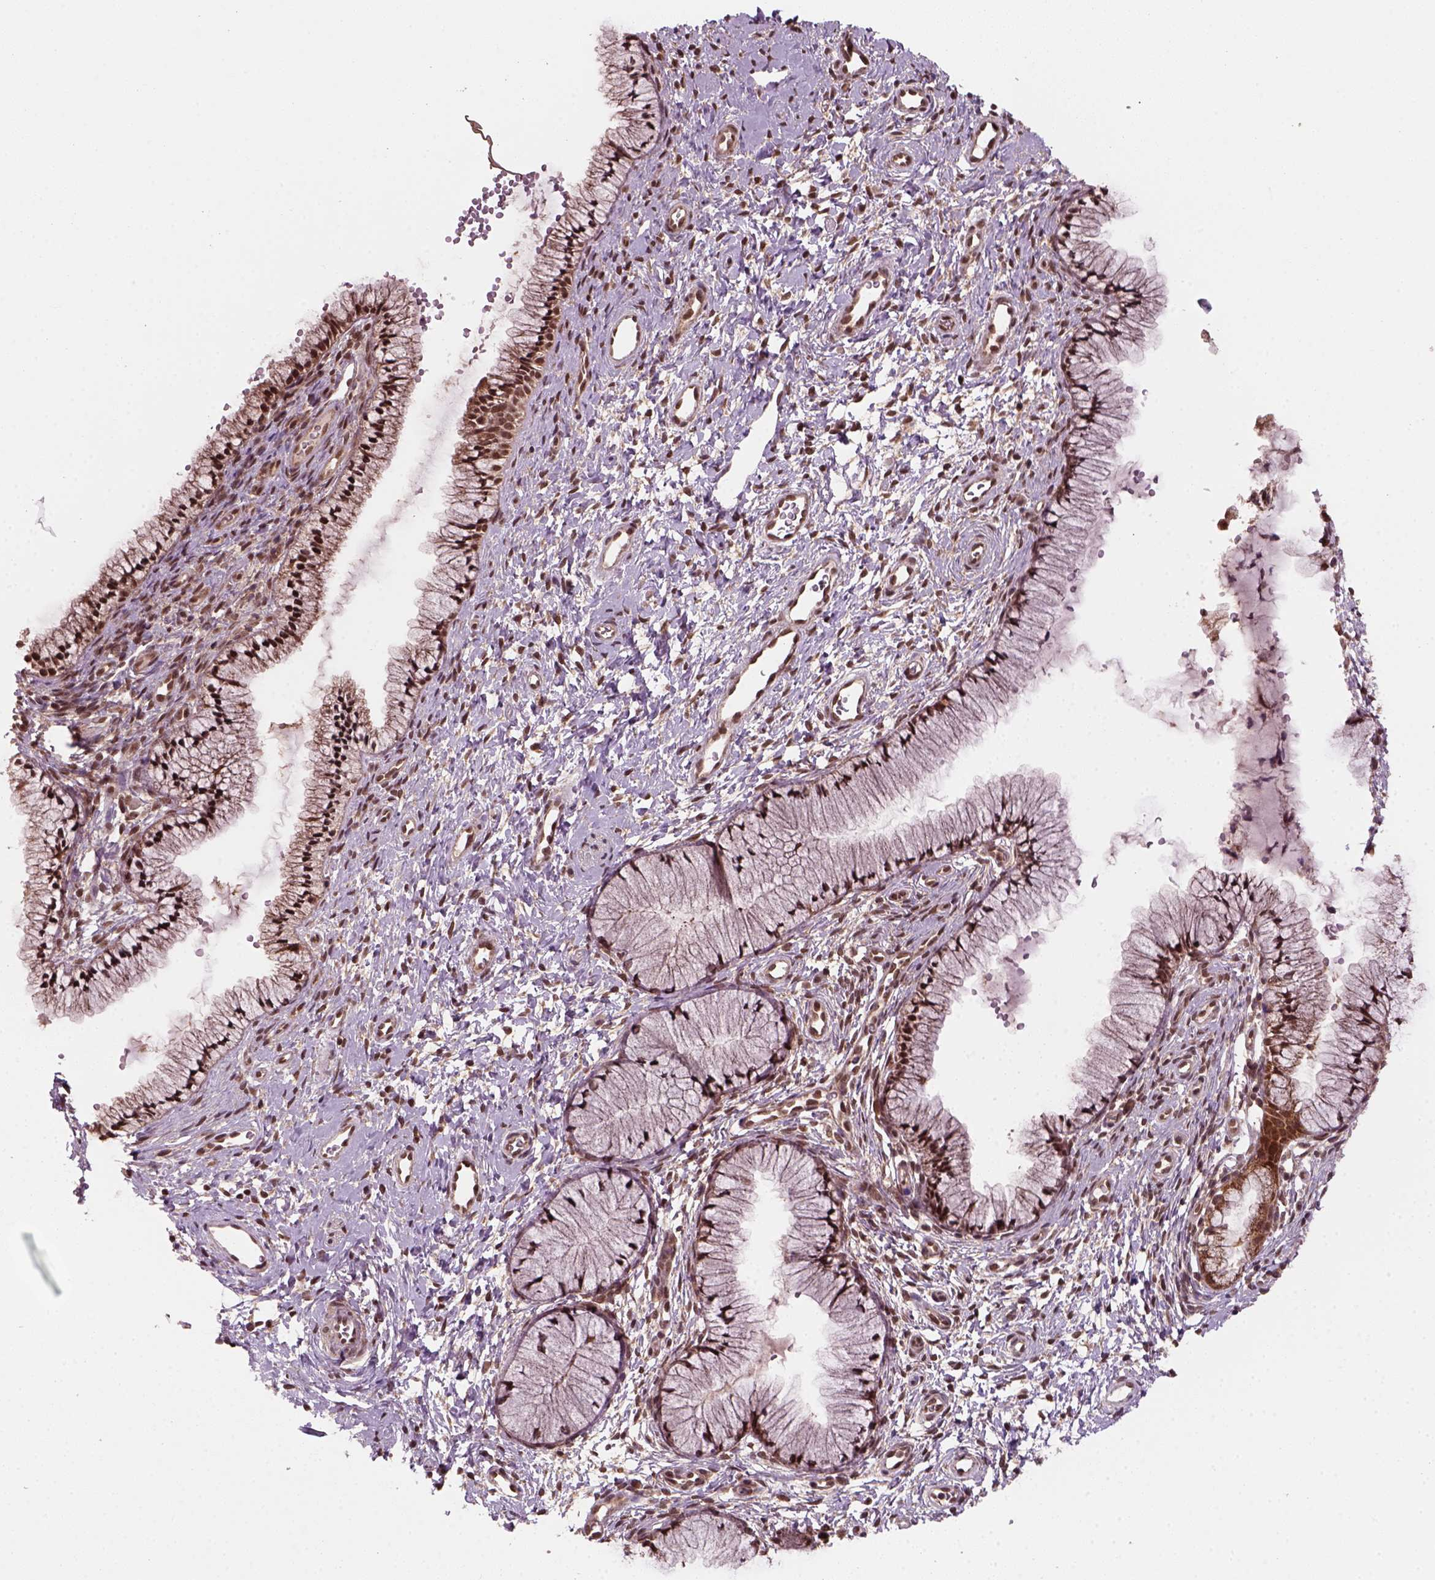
{"staining": {"intensity": "moderate", "quantity": ">75%", "location": "cytoplasmic/membranous,nuclear"}, "tissue": "cervix", "cell_type": "Glandular cells", "image_type": "normal", "snomed": [{"axis": "morphology", "description": "Normal tissue, NOS"}, {"axis": "topography", "description": "Cervix"}], "caption": "Moderate cytoplasmic/membranous,nuclear protein staining is seen in about >75% of glandular cells in cervix.", "gene": "NUDT9", "patient": {"sex": "female", "age": 36}}